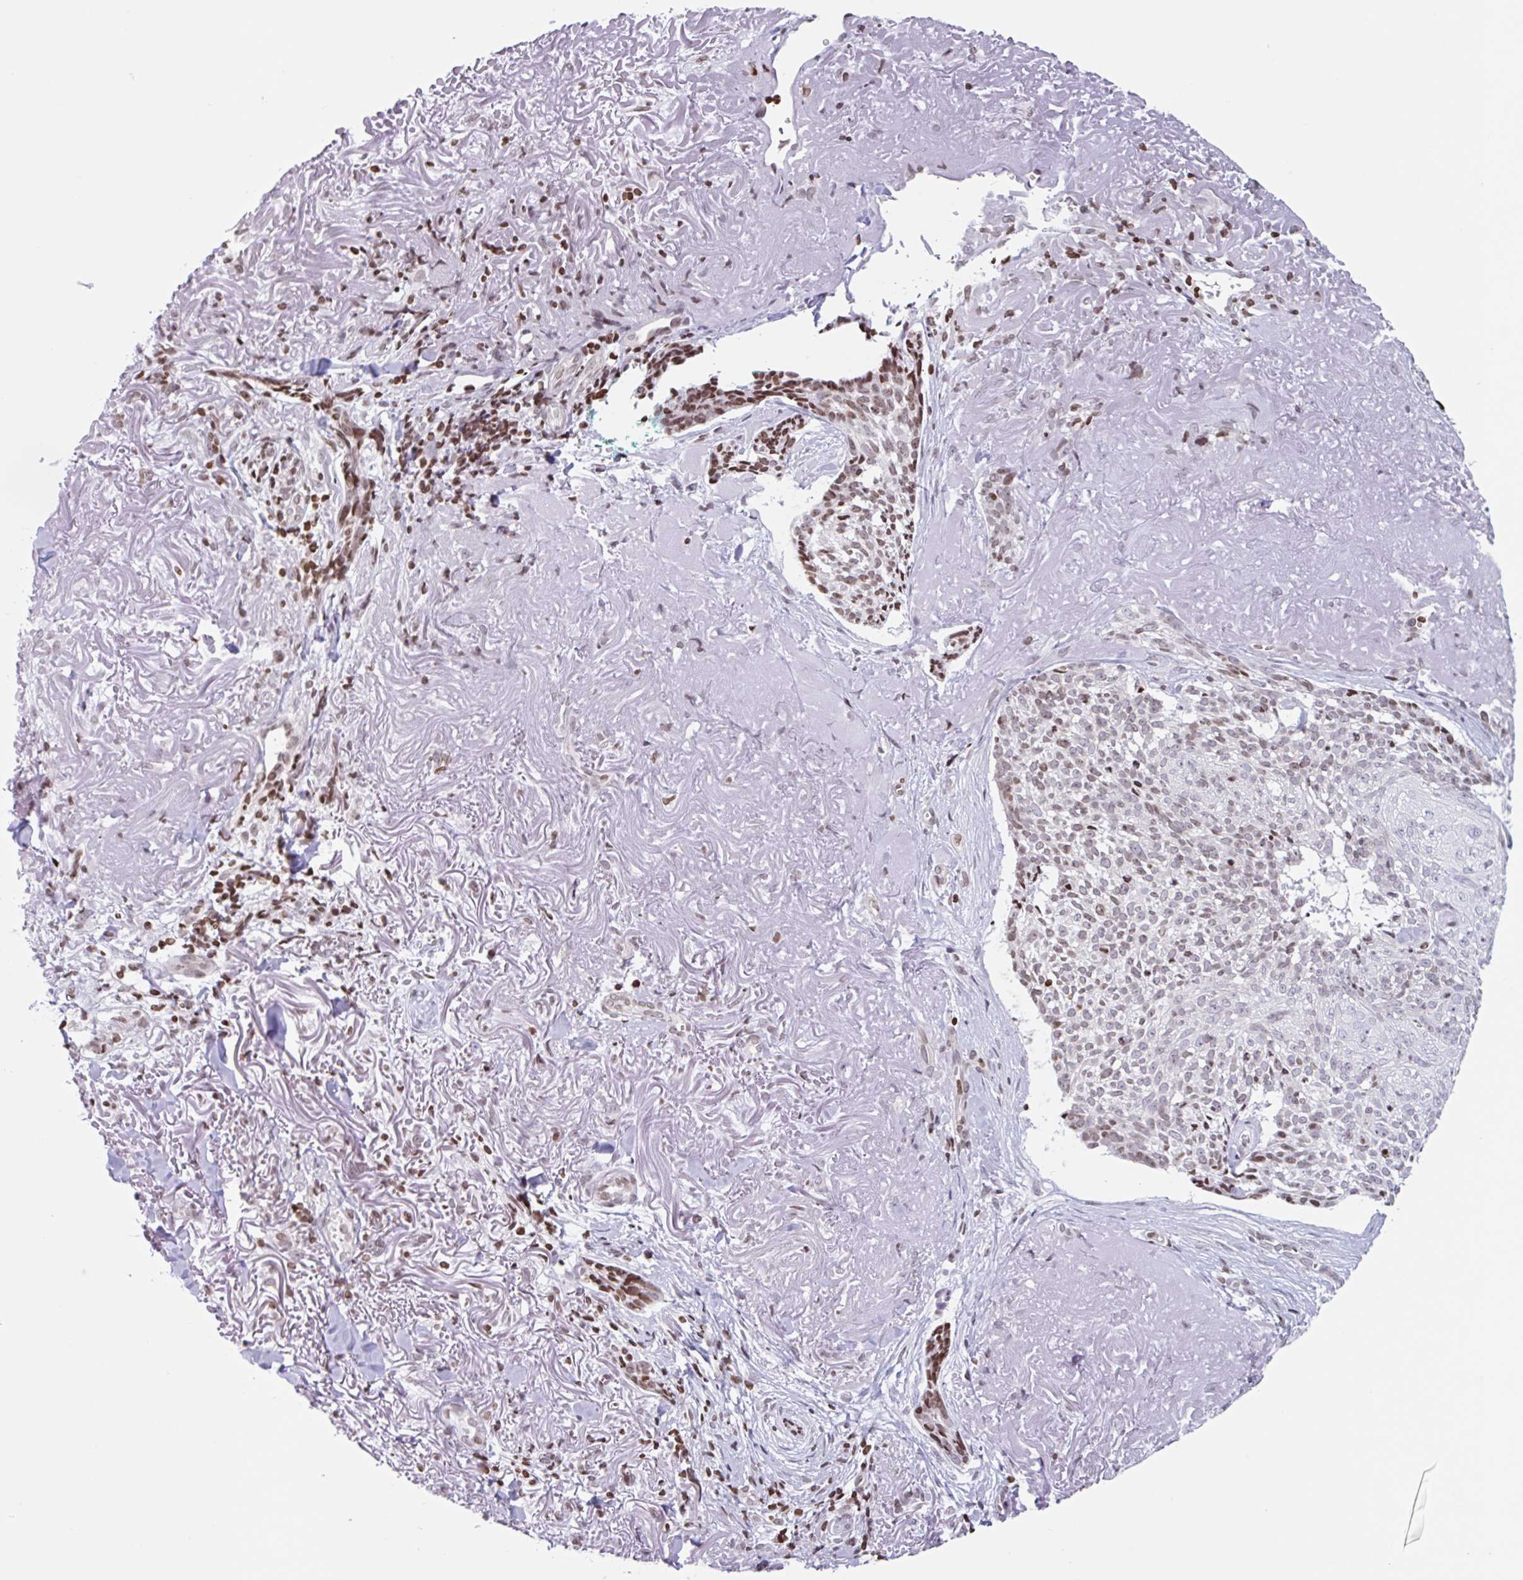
{"staining": {"intensity": "moderate", "quantity": ">75%", "location": "nuclear"}, "tissue": "skin cancer", "cell_type": "Tumor cells", "image_type": "cancer", "snomed": [{"axis": "morphology", "description": "Basal cell carcinoma"}, {"axis": "topography", "description": "Skin"}, {"axis": "topography", "description": "Skin of face"}], "caption": "Immunohistochemical staining of skin basal cell carcinoma shows medium levels of moderate nuclear staining in approximately >75% of tumor cells. The staining is performed using DAB brown chromogen to label protein expression. The nuclei are counter-stained blue using hematoxylin.", "gene": "NOL6", "patient": {"sex": "female", "age": 95}}